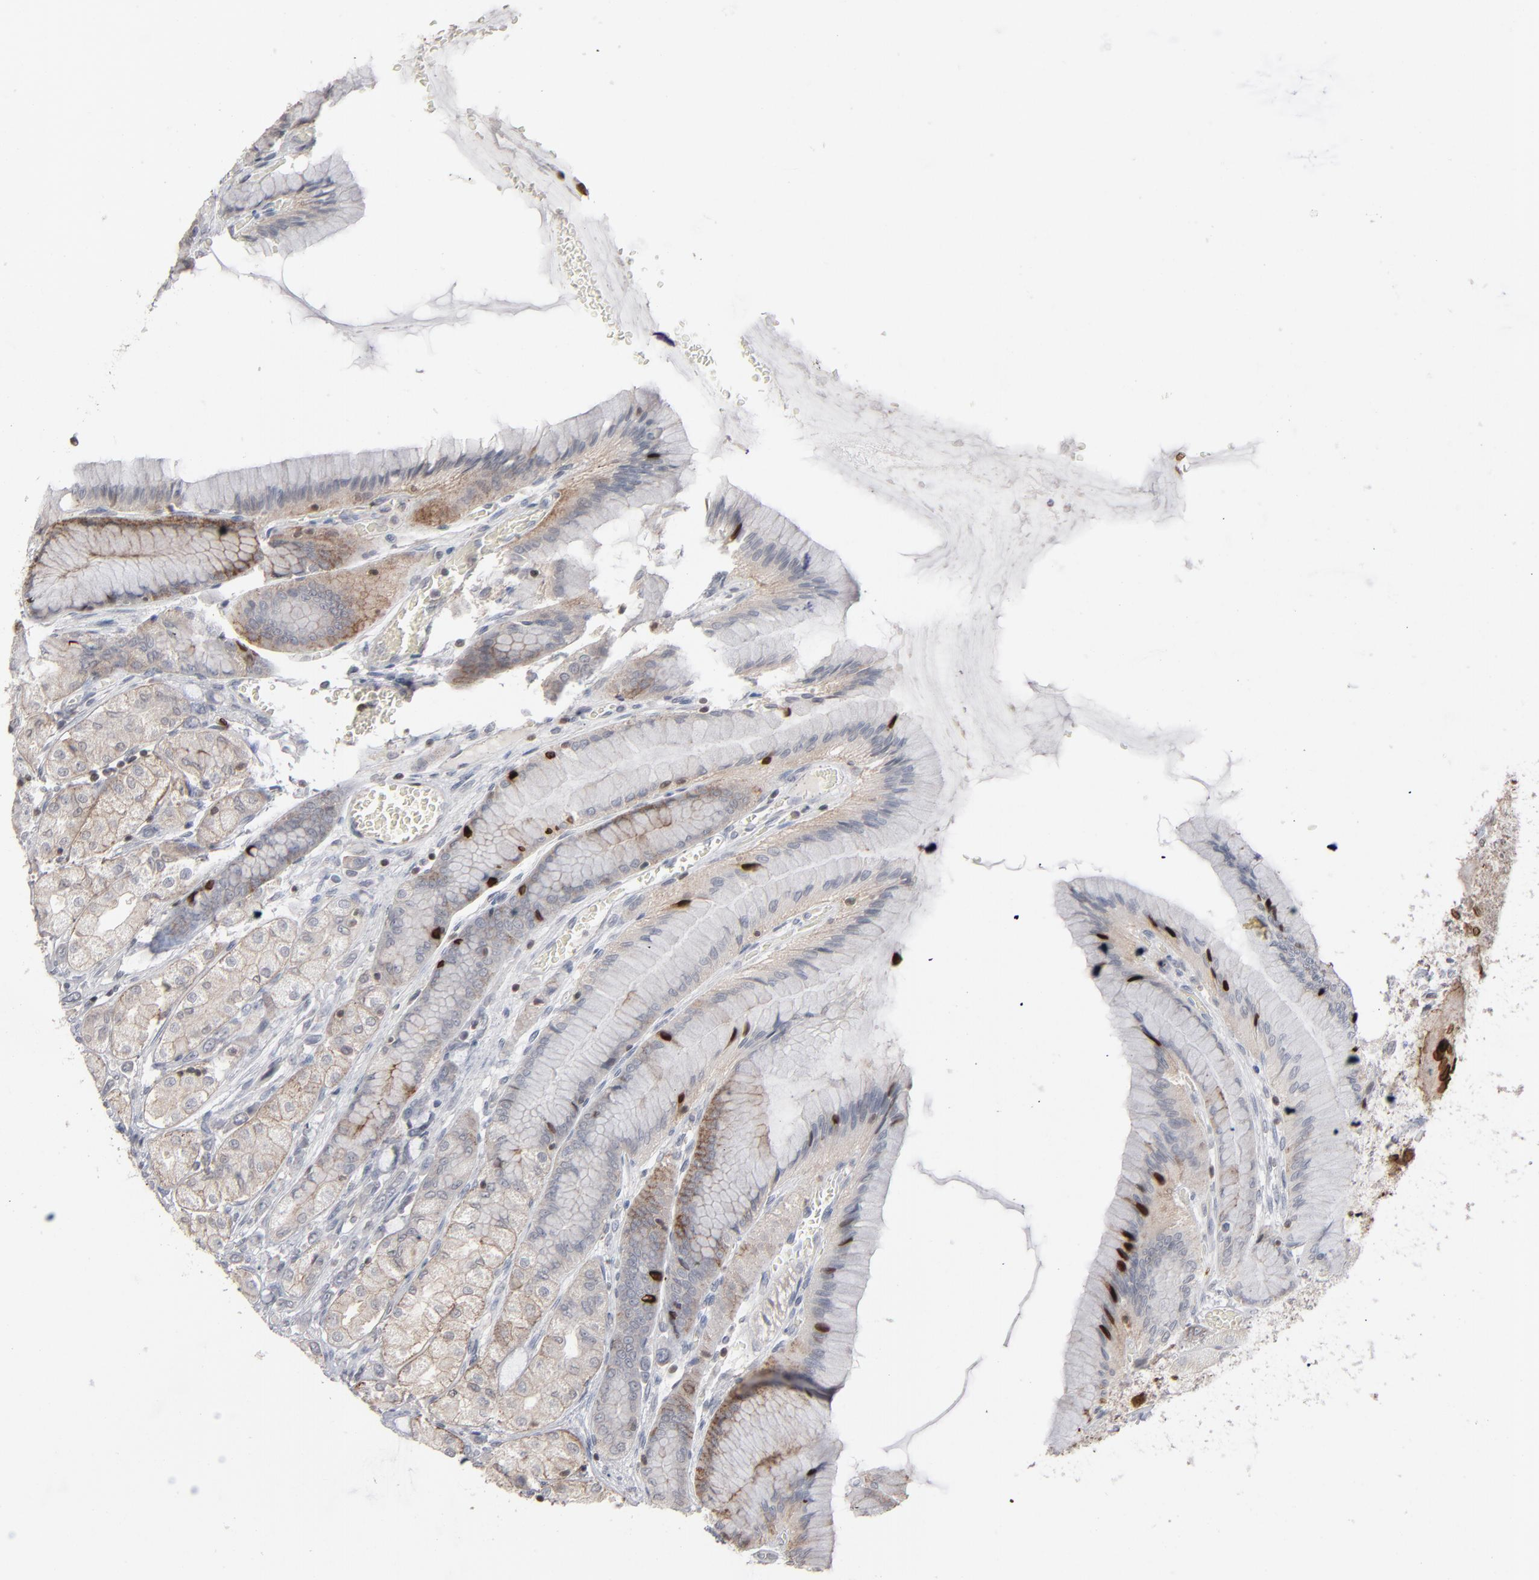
{"staining": {"intensity": "moderate", "quantity": "25%-75%", "location": "cytoplasmic/membranous,nuclear"}, "tissue": "stomach", "cell_type": "Glandular cells", "image_type": "normal", "snomed": [{"axis": "morphology", "description": "Normal tissue, NOS"}, {"axis": "morphology", "description": "Adenocarcinoma, NOS"}, {"axis": "topography", "description": "Stomach"}, {"axis": "topography", "description": "Stomach, lower"}], "caption": "Immunohistochemical staining of benign human stomach shows moderate cytoplasmic/membranous,nuclear protein staining in approximately 25%-75% of glandular cells.", "gene": "STAT4", "patient": {"sex": "female", "age": 65}}